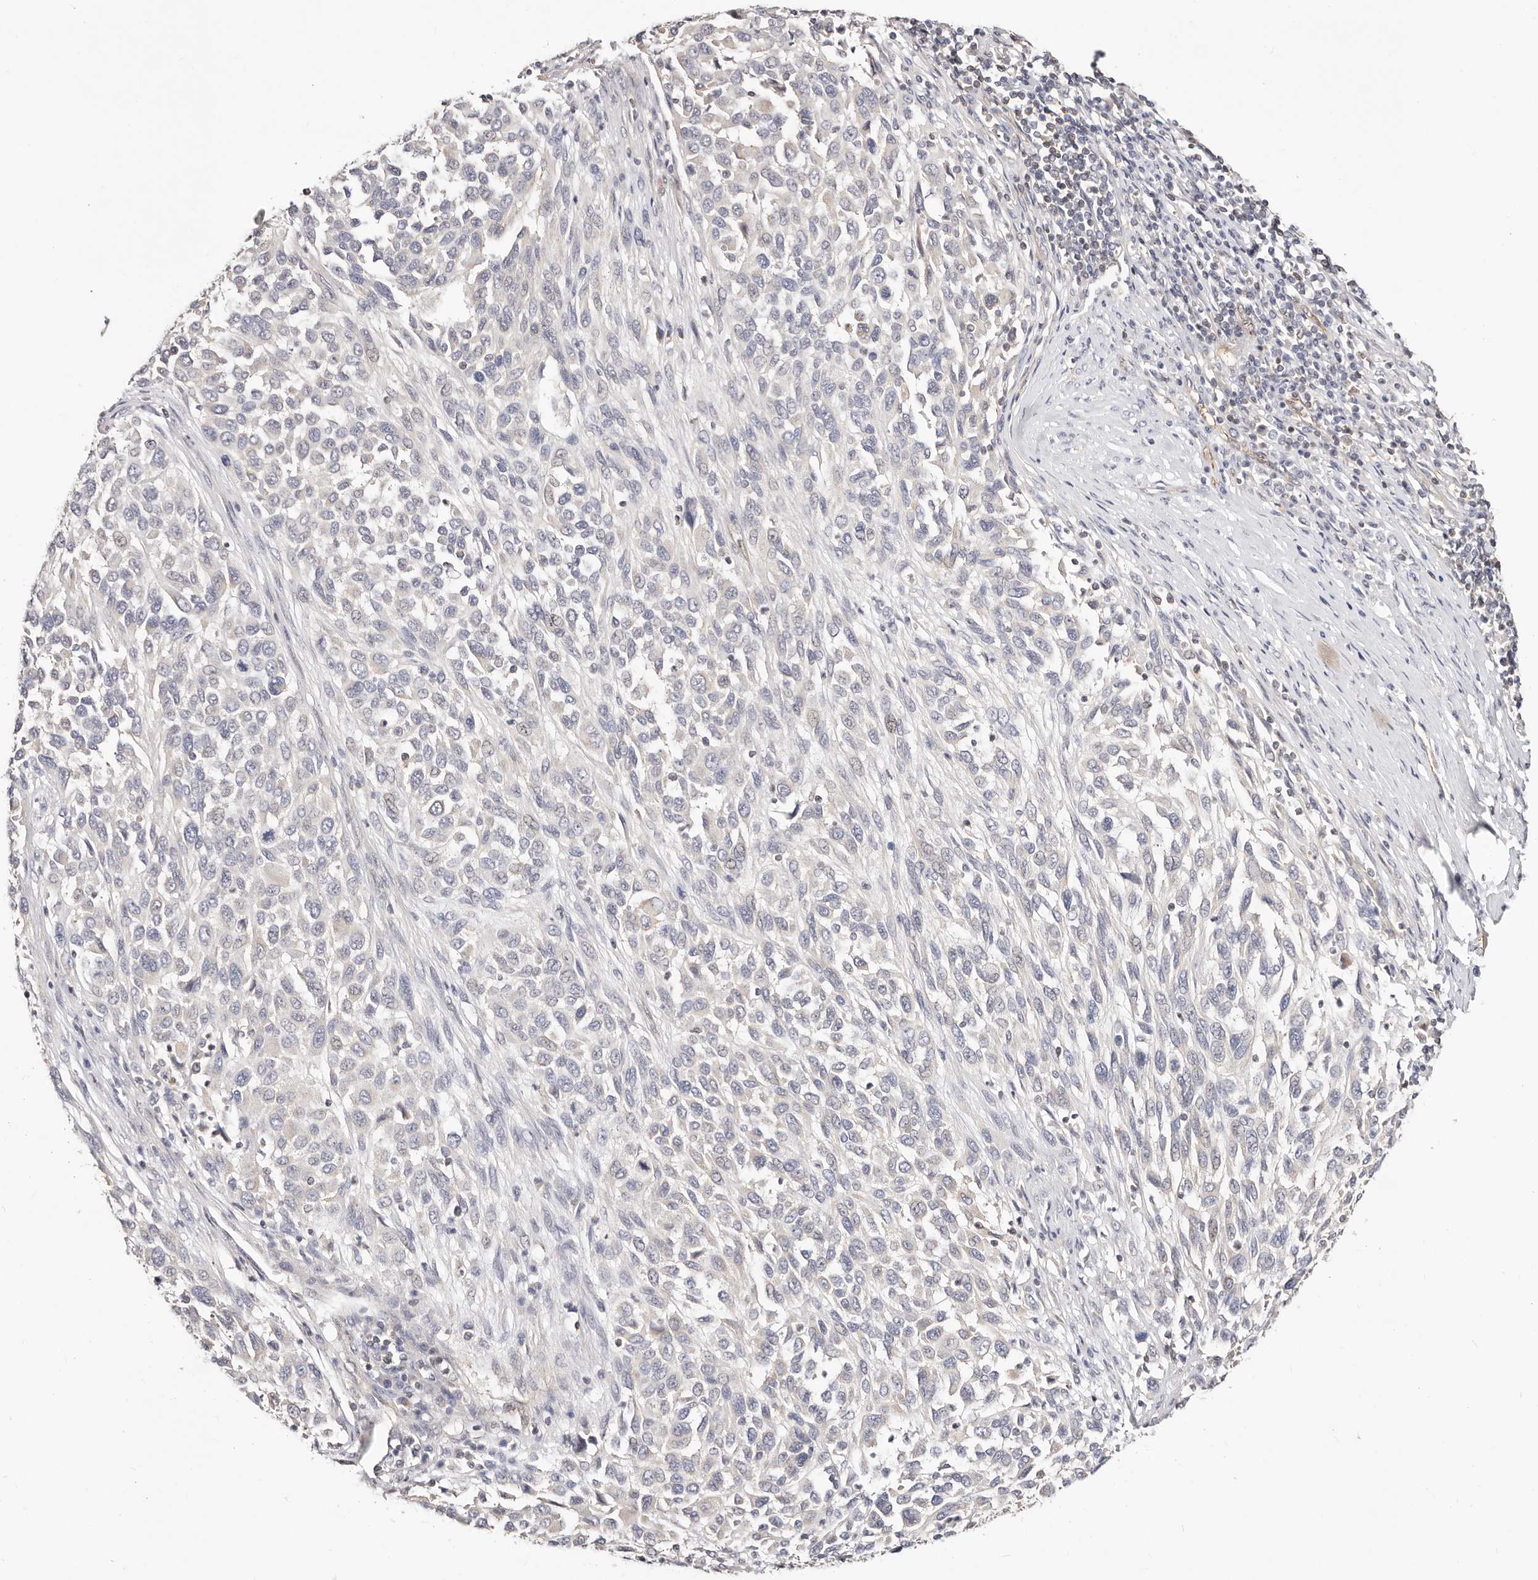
{"staining": {"intensity": "weak", "quantity": "<25%", "location": "cytoplasmic/membranous"}, "tissue": "melanoma", "cell_type": "Tumor cells", "image_type": "cancer", "snomed": [{"axis": "morphology", "description": "Malignant melanoma, Metastatic site"}, {"axis": "topography", "description": "Lymph node"}], "caption": "Immunohistochemistry photomicrograph of neoplastic tissue: malignant melanoma (metastatic site) stained with DAB (3,3'-diaminobenzidine) demonstrates no significant protein staining in tumor cells.", "gene": "STAT5A", "patient": {"sex": "male", "age": 61}}